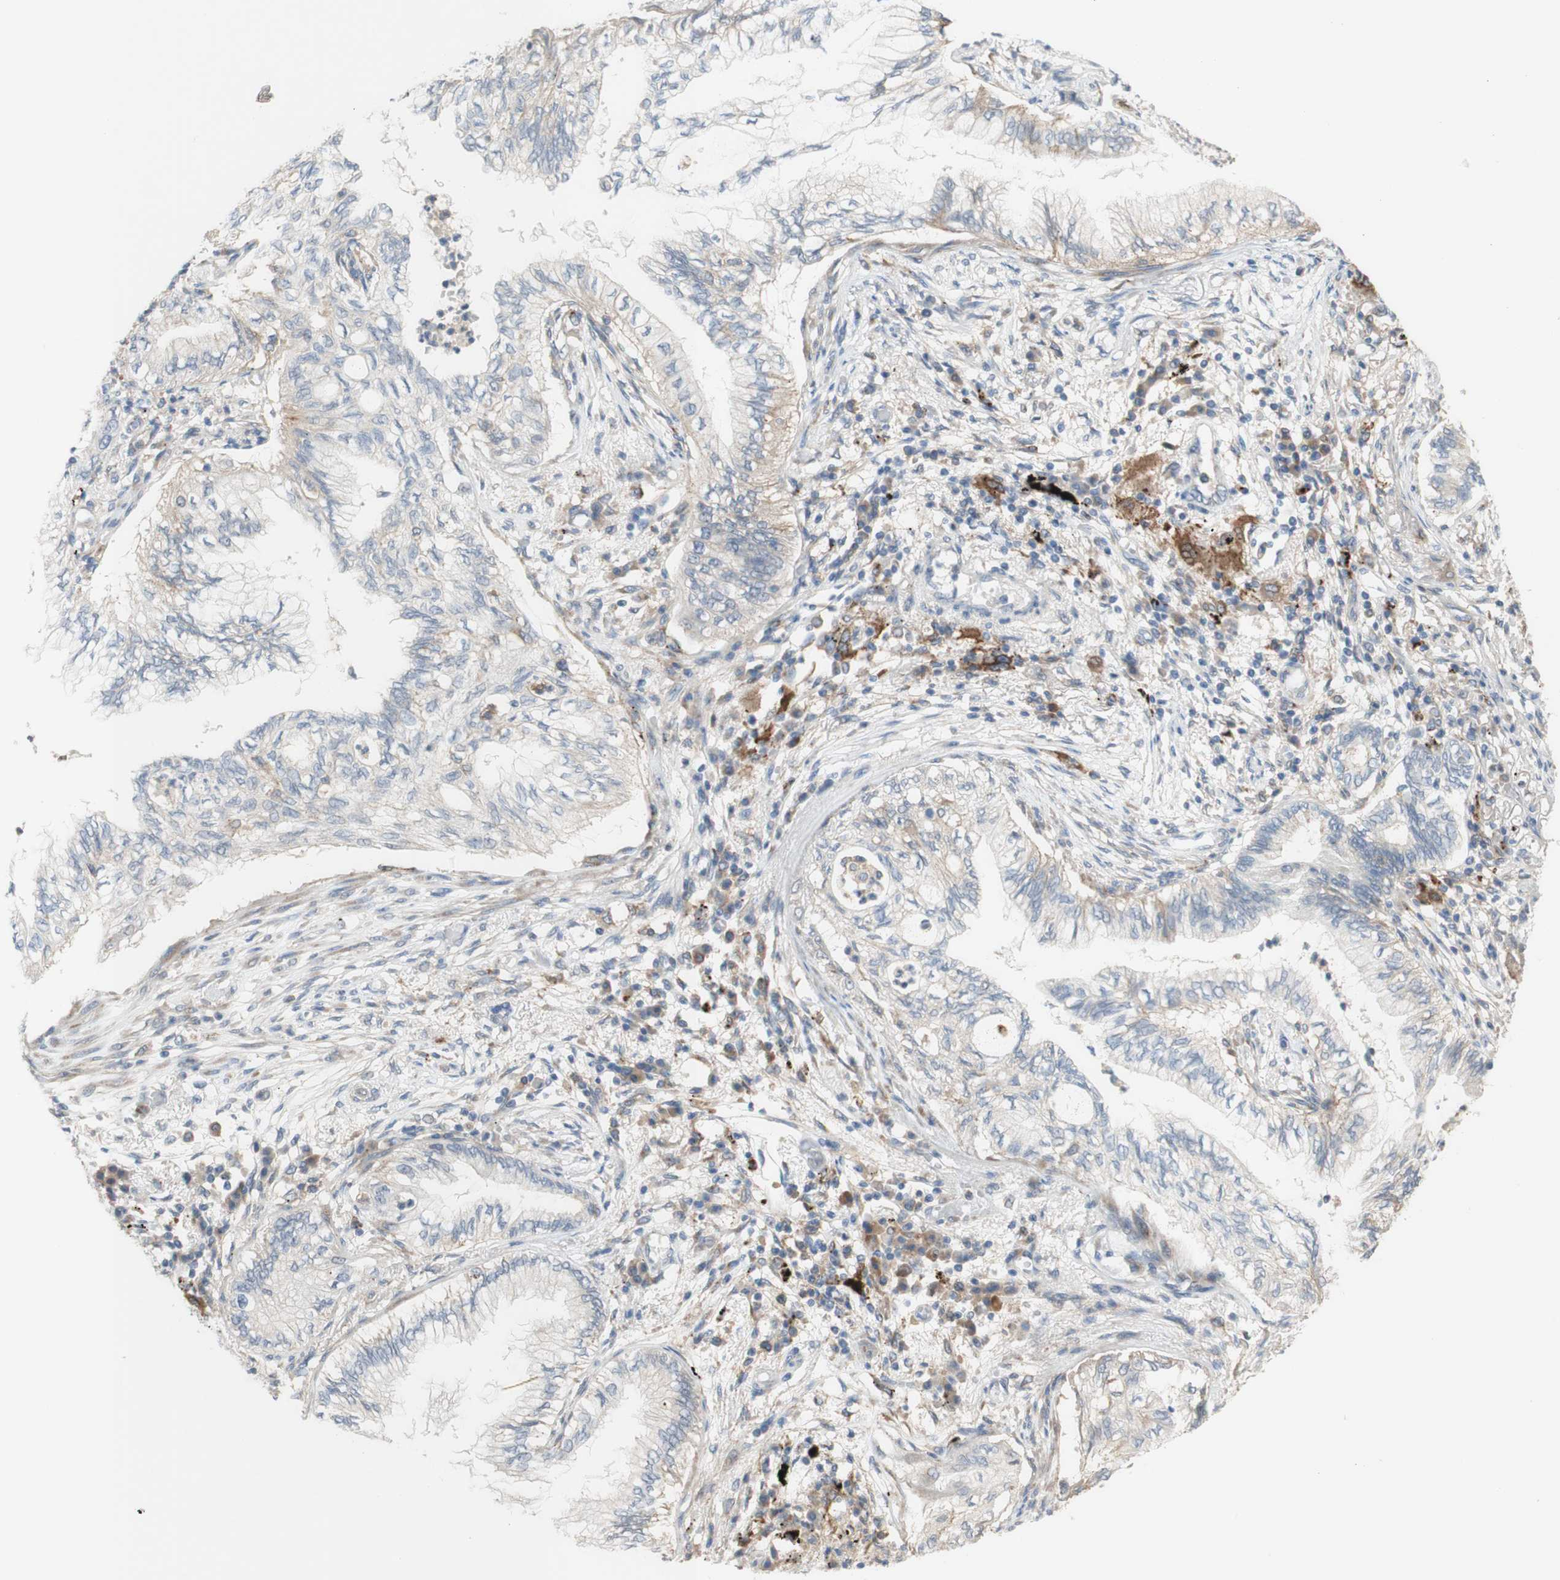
{"staining": {"intensity": "weak", "quantity": "<25%", "location": "cytoplasmic/membranous"}, "tissue": "lung cancer", "cell_type": "Tumor cells", "image_type": "cancer", "snomed": [{"axis": "morphology", "description": "Normal tissue, NOS"}, {"axis": "morphology", "description": "Adenocarcinoma, NOS"}, {"axis": "topography", "description": "Bronchus"}, {"axis": "topography", "description": "Lung"}], "caption": "High magnification brightfield microscopy of lung adenocarcinoma stained with DAB (brown) and counterstained with hematoxylin (blue): tumor cells show no significant positivity.", "gene": "GAPT", "patient": {"sex": "female", "age": 70}}